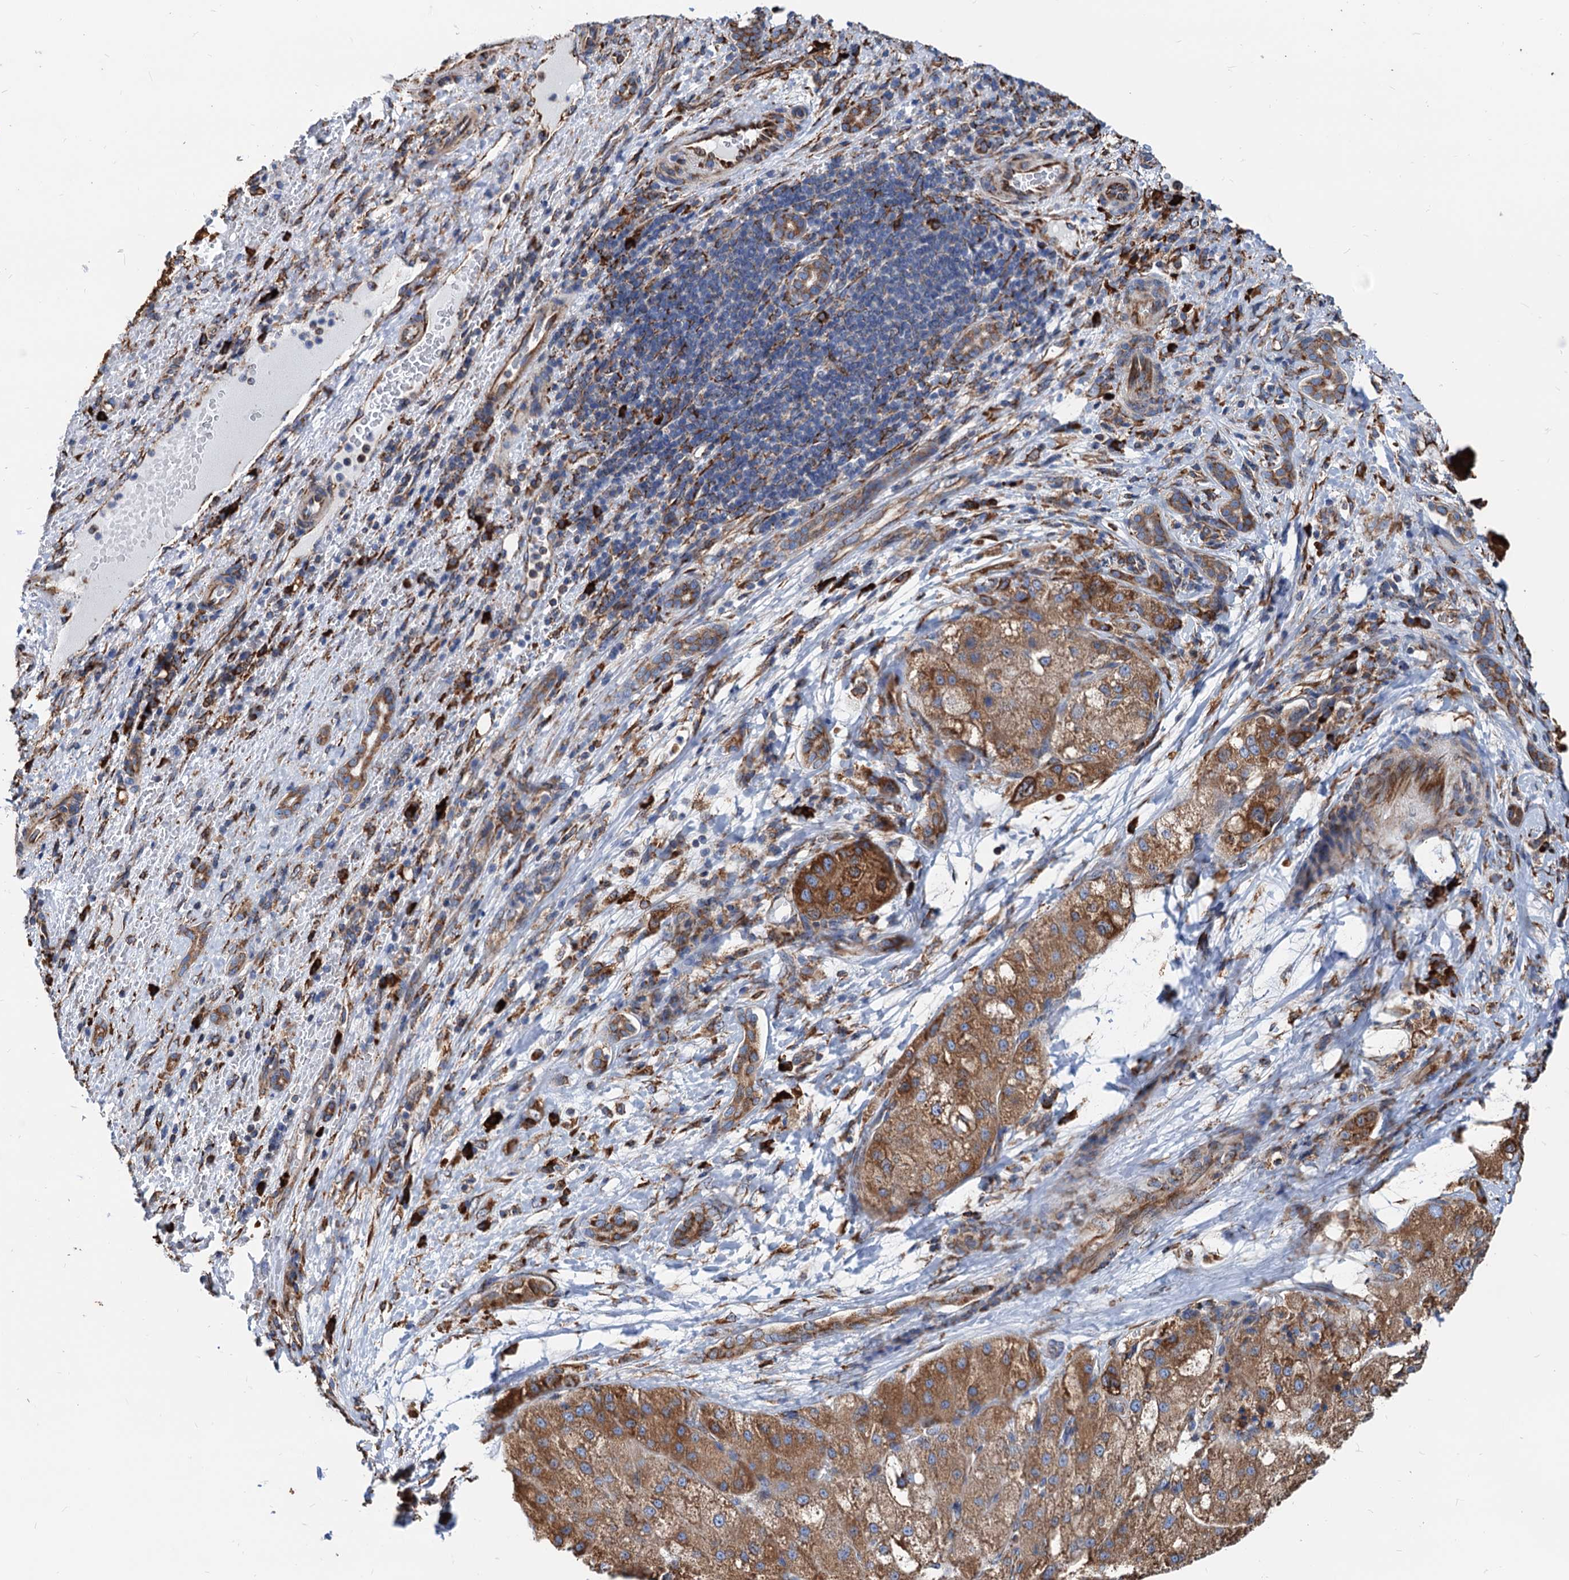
{"staining": {"intensity": "moderate", "quantity": ">75%", "location": "cytoplasmic/membranous"}, "tissue": "liver cancer", "cell_type": "Tumor cells", "image_type": "cancer", "snomed": [{"axis": "morphology", "description": "Normal tissue, NOS"}, {"axis": "morphology", "description": "Carcinoma, Hepatocellular, NOS"}, {"axis": "topography", "description": "Liver"}], "caption": "This micrograph demonstrates immunohistochemistry staining of human liver hepatocellular carcinoma, with medium moderate cytoplasmic/membranous positivity in approximately >75% of tumor cells.", "gene": "HSPA5", "patient": {"sex": "male", "age": 57}}